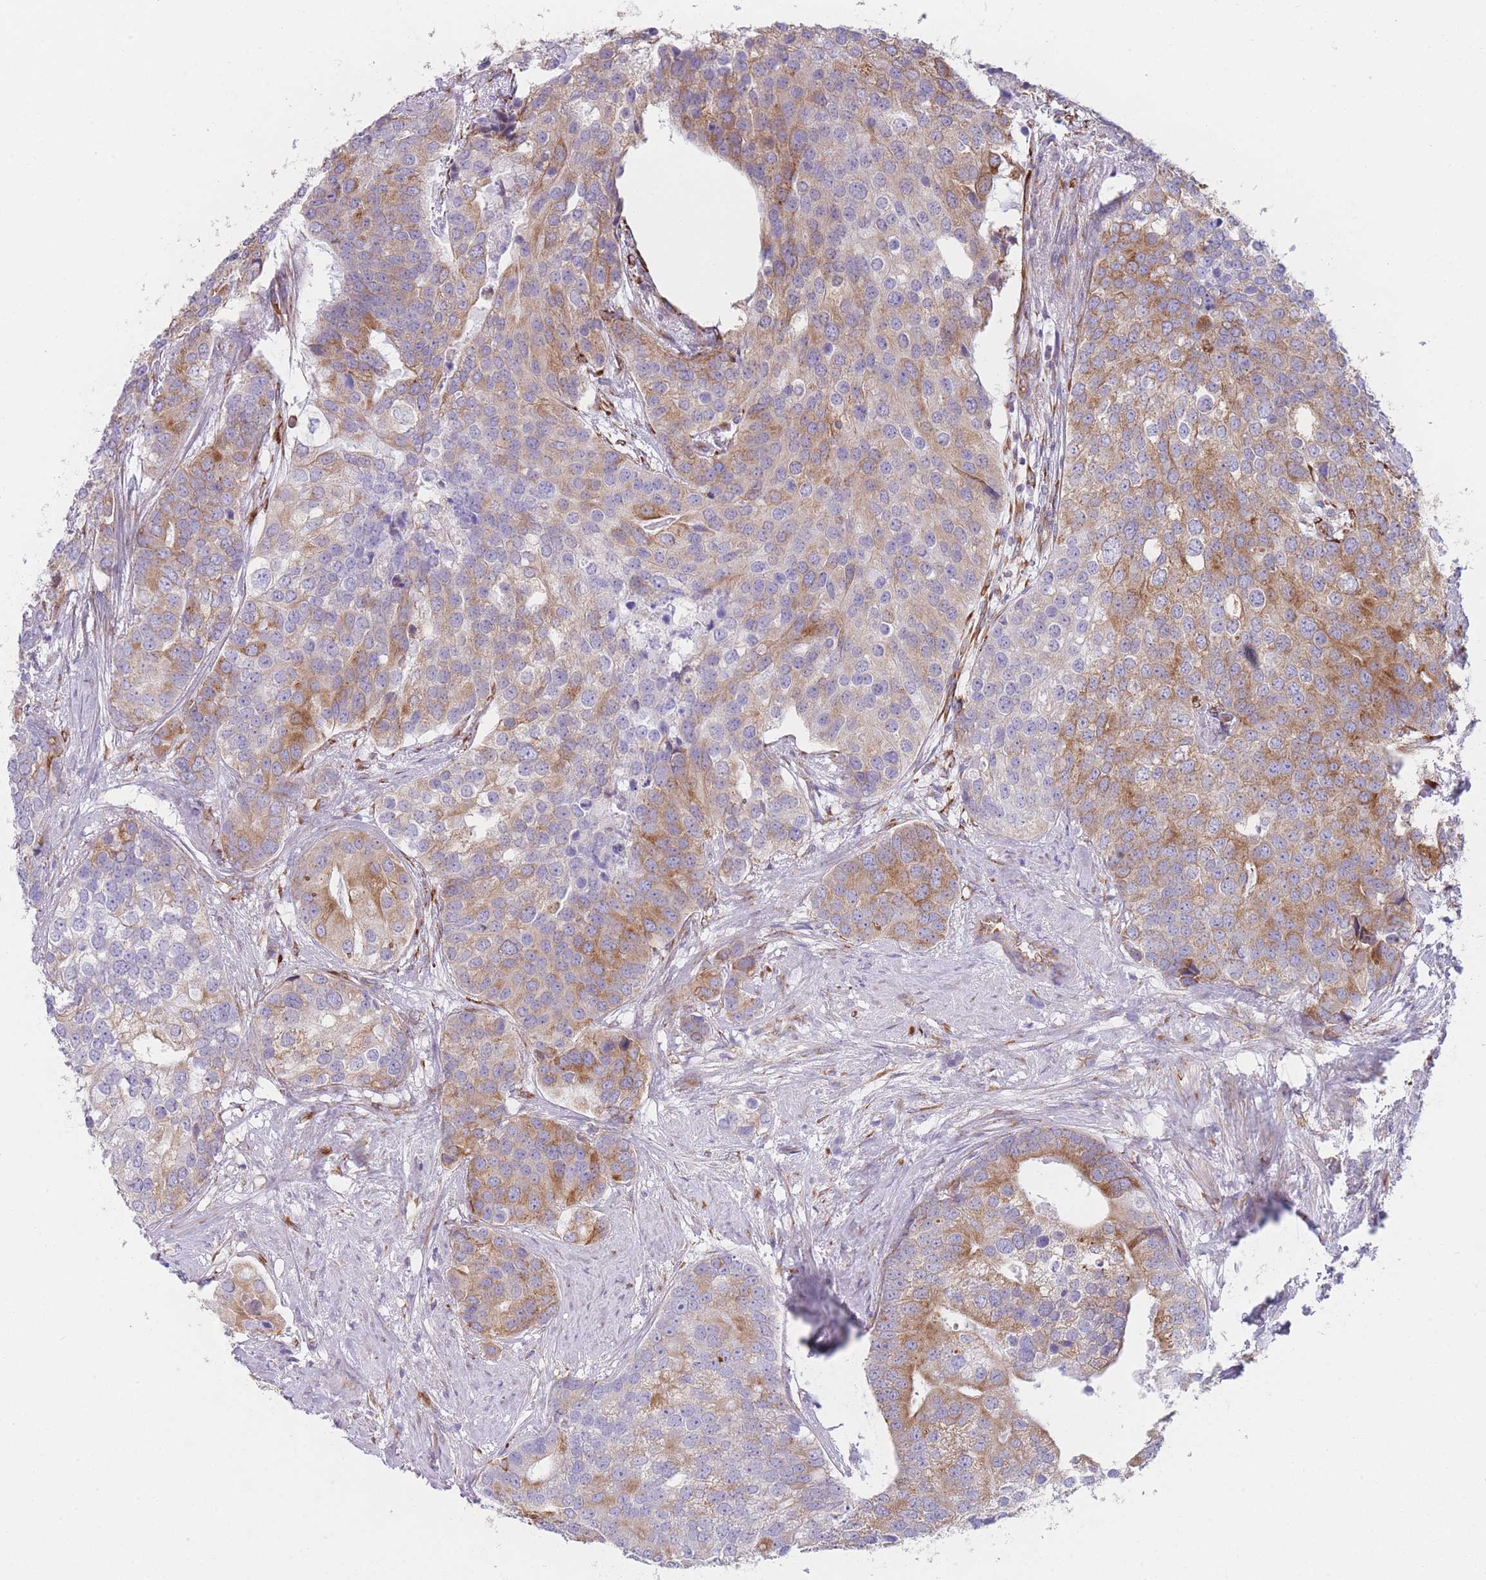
{"staining": {"intensity": "moderate", "quantity": "25%-75%", "location": "cytoplasmic/membranous"}, "tissue": "prostate cancer", "cell_type": "Tumor cells", "image_type": "cancer", "snomed": [{"axis": "morphology", "description": "Adenocarcinoma, High grade"}, {"axis": "topography", "description": "Prostate"}], "caption": "Prostate high-grade adenocarcinoma tissue shows moderate cytoplasmic/membranous expression in approximately 25%-75% of tumor cells", "gene": "AK9", "patient": {"sex": "male", "age": 62}}